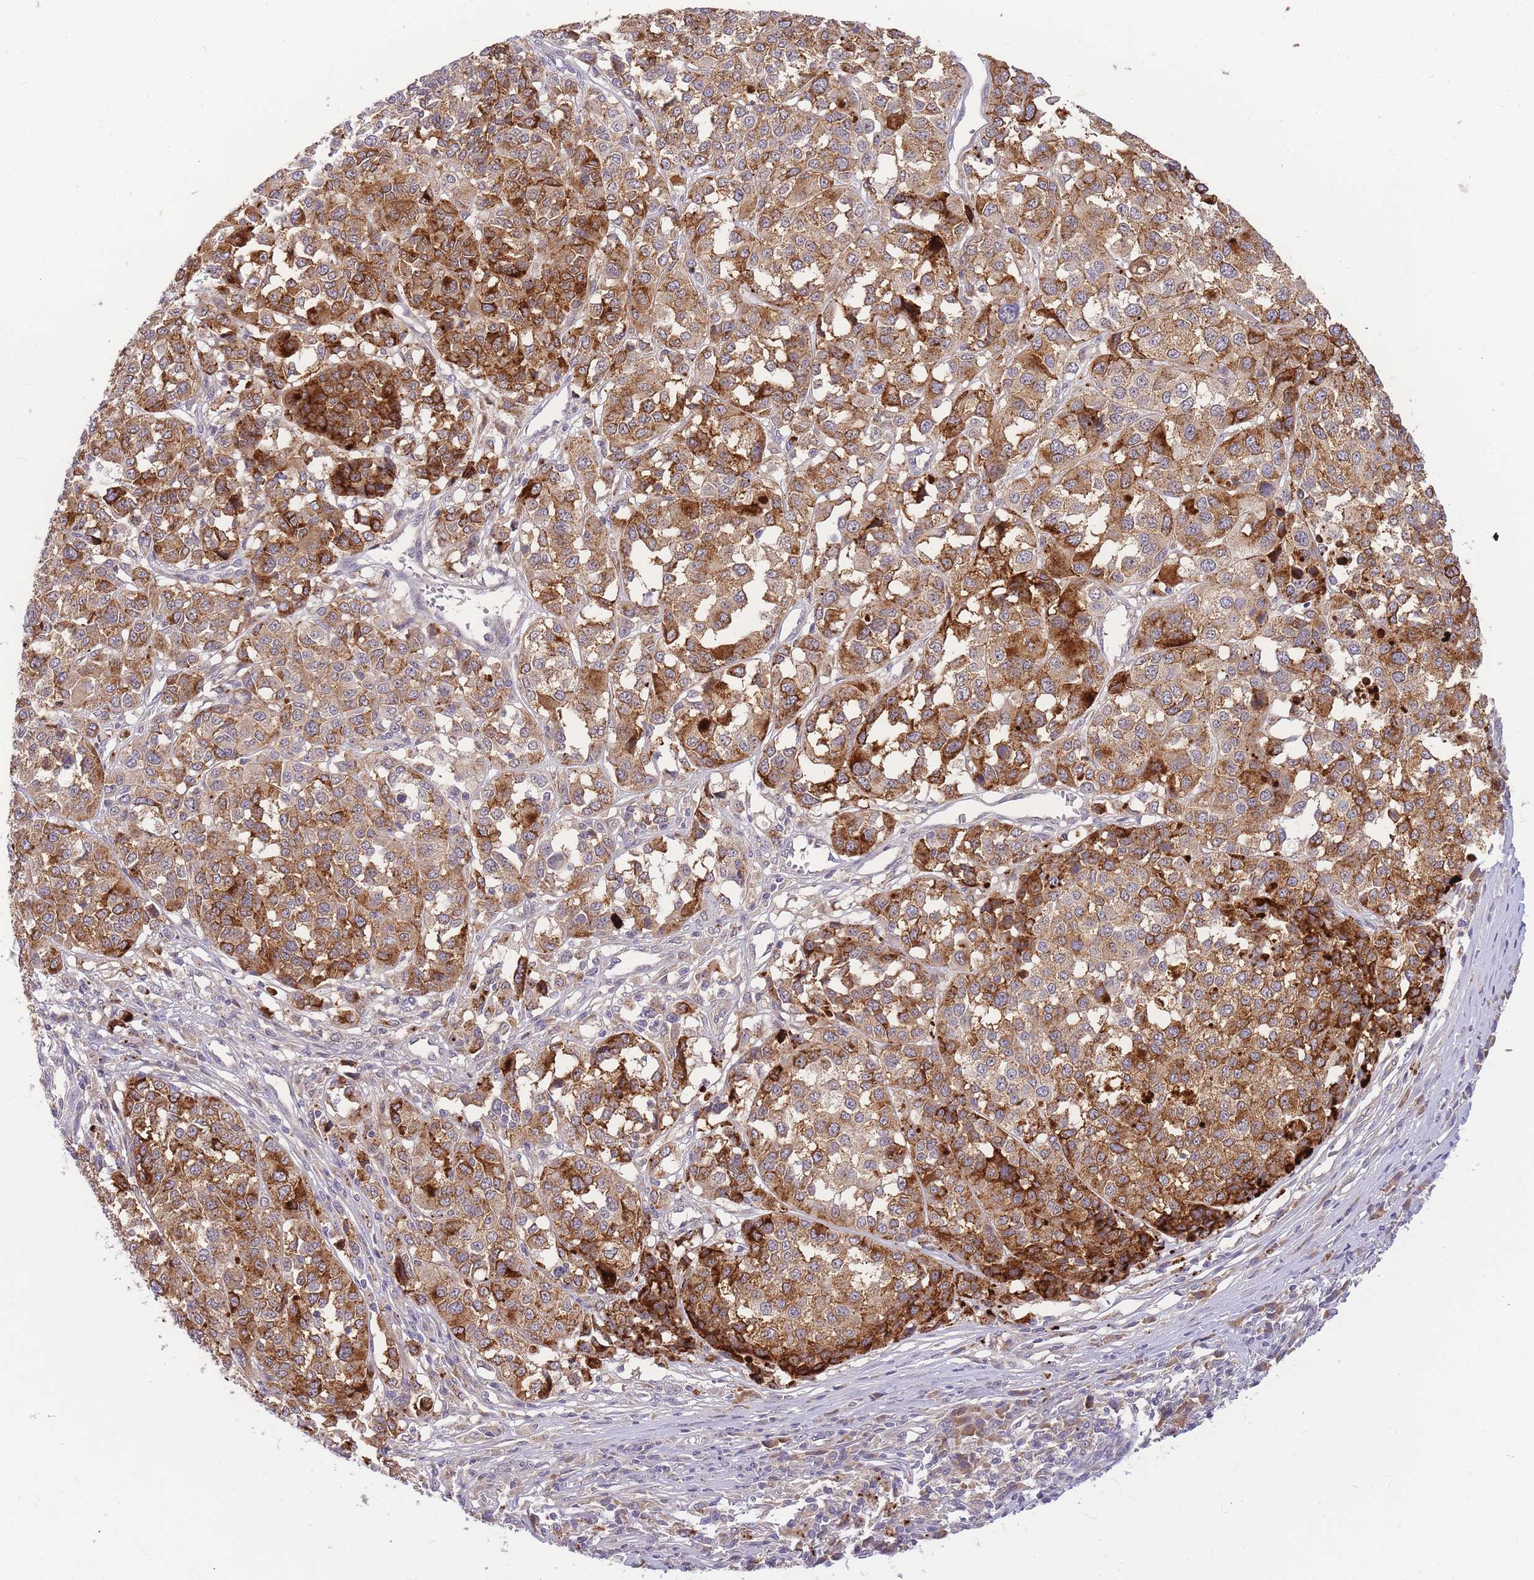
{"staining": {"intensity": "moderate", "quantity": ">75%", "location": "cytoplasmic/membranous"}, "tissue": "melanoma", "cell_type": "Tumor cells", "image_type": "cancer", "snomed": [{"axis": "morphology", "description": "Malignant melanoma, Metastatic site"}, {"axis": "topography", "description": "Lymph node"}], "caption": "Human malignant melanoma (metastatic site) stained for a protein (brown) displays moderate cytoplasmic/membranous positive positivity in about >75% of tumor cells.", "gene": "ZNF577", "patient": {"sex": "male", "age": 44}}